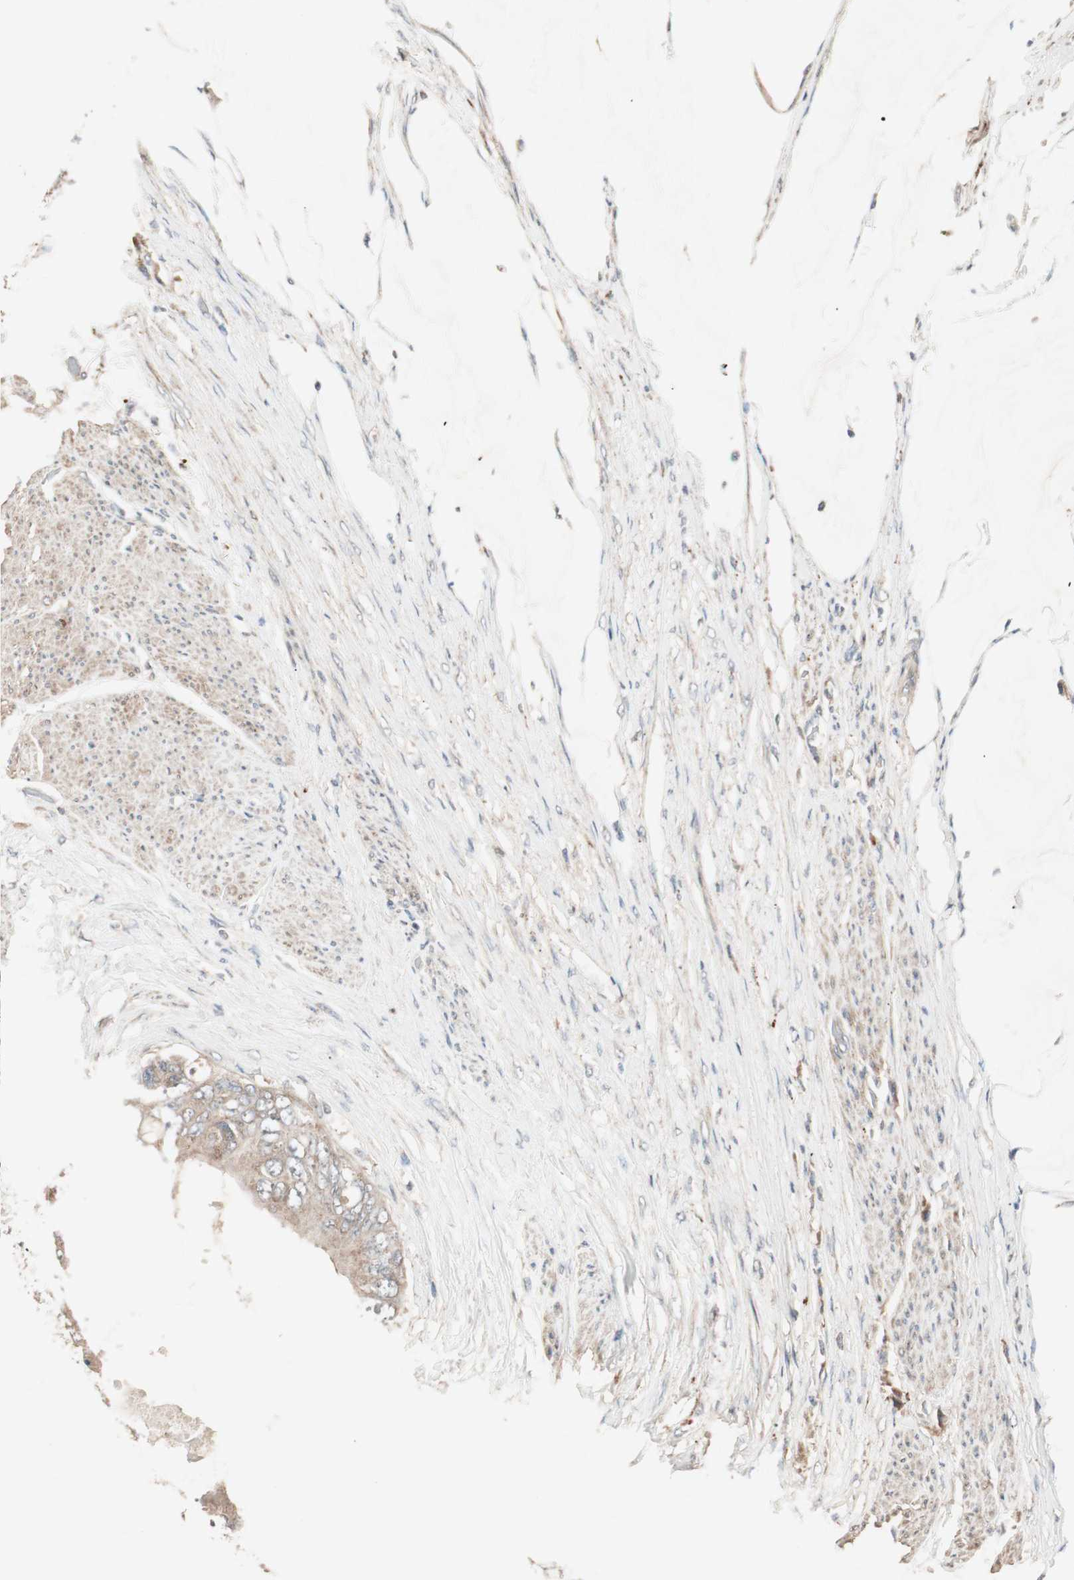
{"staining": {"intensity": "weak", "quantity": ">75%", "location": "cytoplasmic/membranous"}, "tissue": "colorectal cancer", "cell_type": "Tumor cells", "image_type": "cancer", "snomed": [{"axis": "morphology", "description": "Normal tissue, NOS"}, {"axis": "morphology", "description": "Adenocarcinoma, NOS"}, {"axis": "topography", "description": "Rectum"}, {"axis": "topography", "description": "Peripheral nerve tissue"}], "caption": "The micrograph exhibits a brown stain indicating the presence of a protein in the cytoplasmic/membranous of tumor cells in adenocarcinoma (colorectal). The staining was performed using DAB to visualize the protein expression in brown, while the nuclei were stained in blue with hematoxylin (Magnification: 20x).", "gene": "NFRKB", "patient": {"sex": "female", "age": 77}}